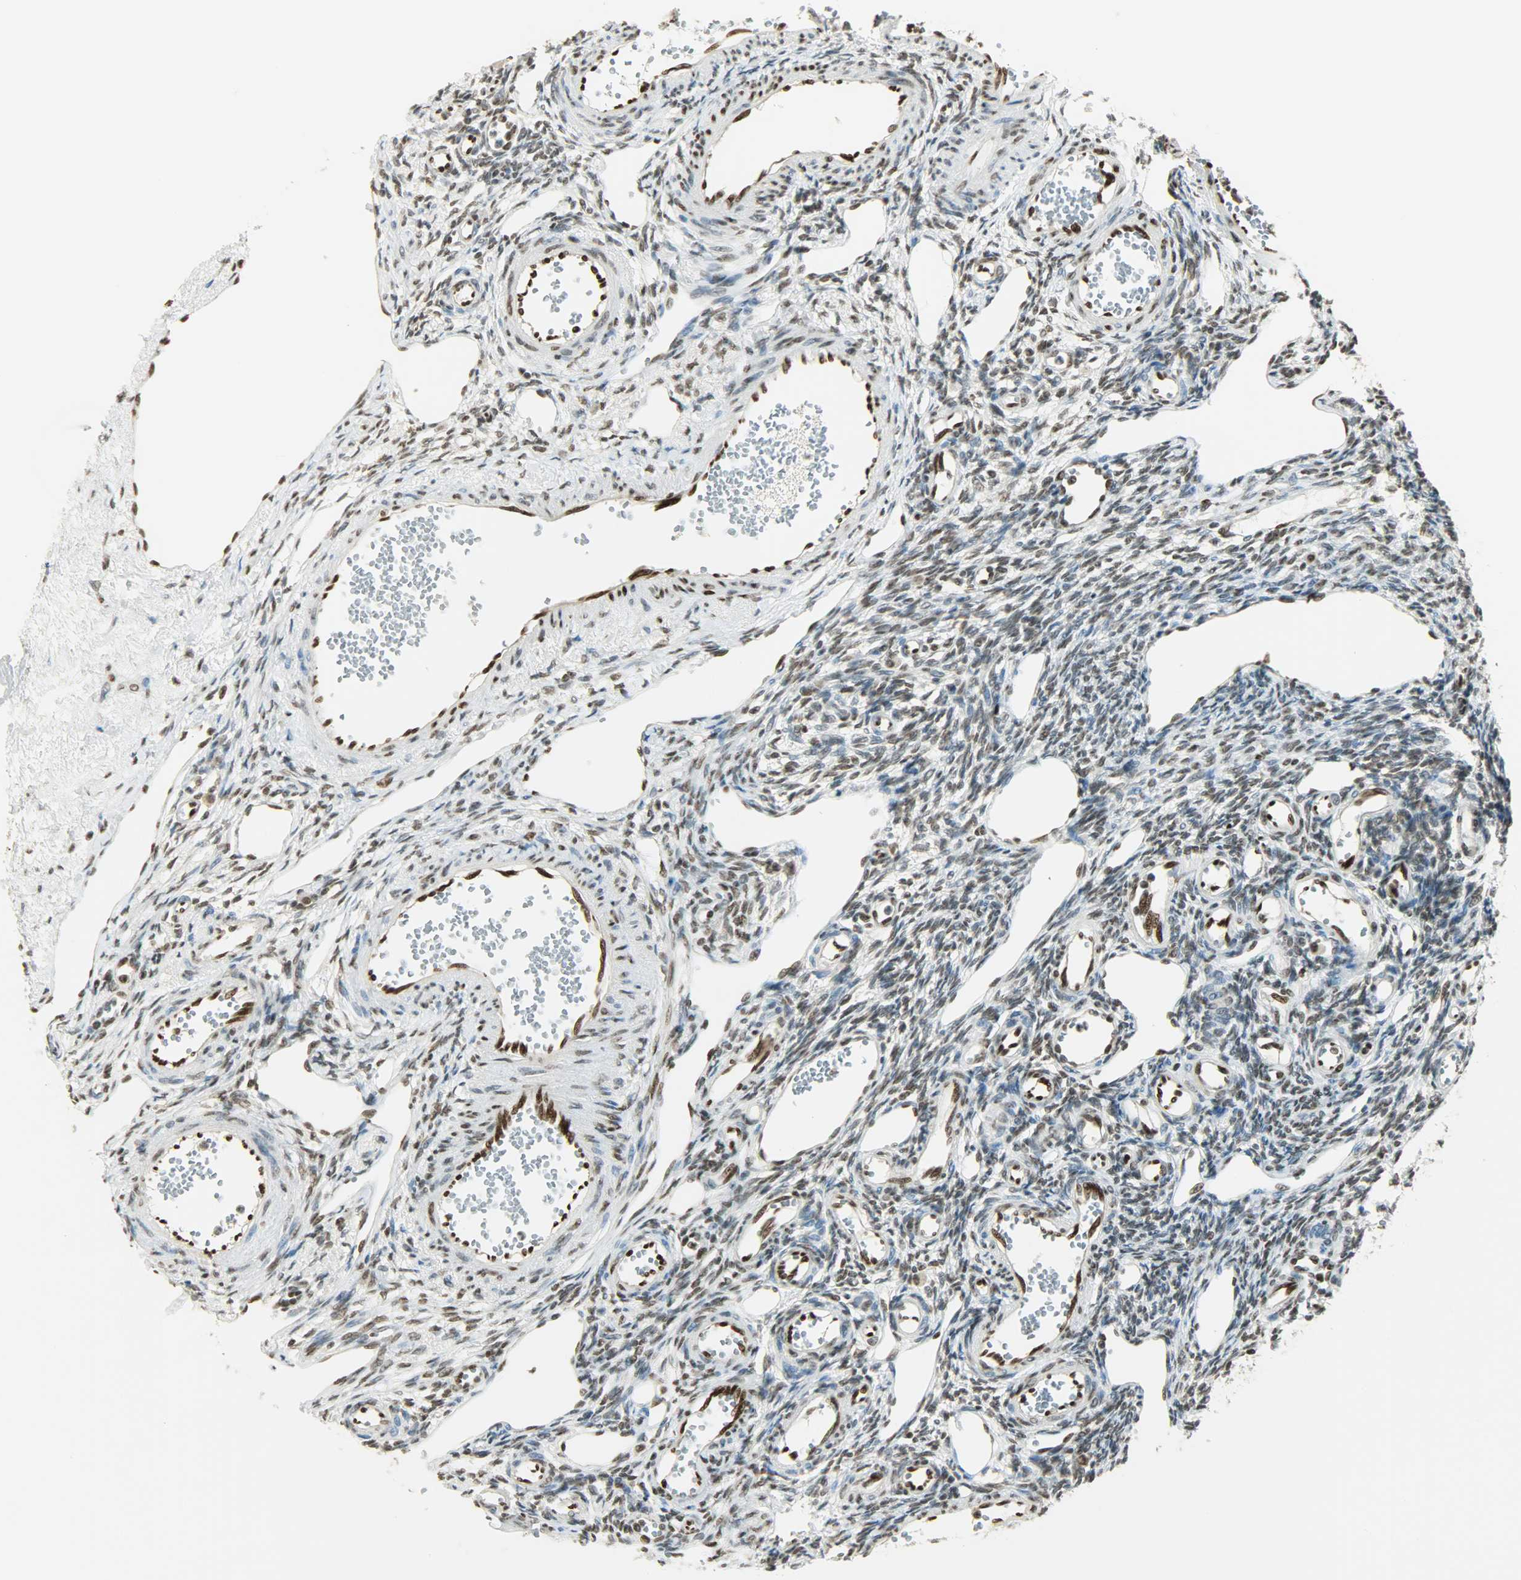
{"staining": {"intensity": "strong", "quantity": ">75%", "location": "nuclear"}, "tissue": "ovary", "cell_type": "Follicle cells", "image_type": "normal", "snomed": [{"axis": "morphology", "description": "Normal tissue, NOS"}, {"axis": "topography", "description": "Ovary"}], "caption": "Follicle cells reveal high levels of strong nuclear expression in about >75% of cells in normal human ovary.", "gene": "MYEF2", "patient": {"sex": "female", "age": 33}}